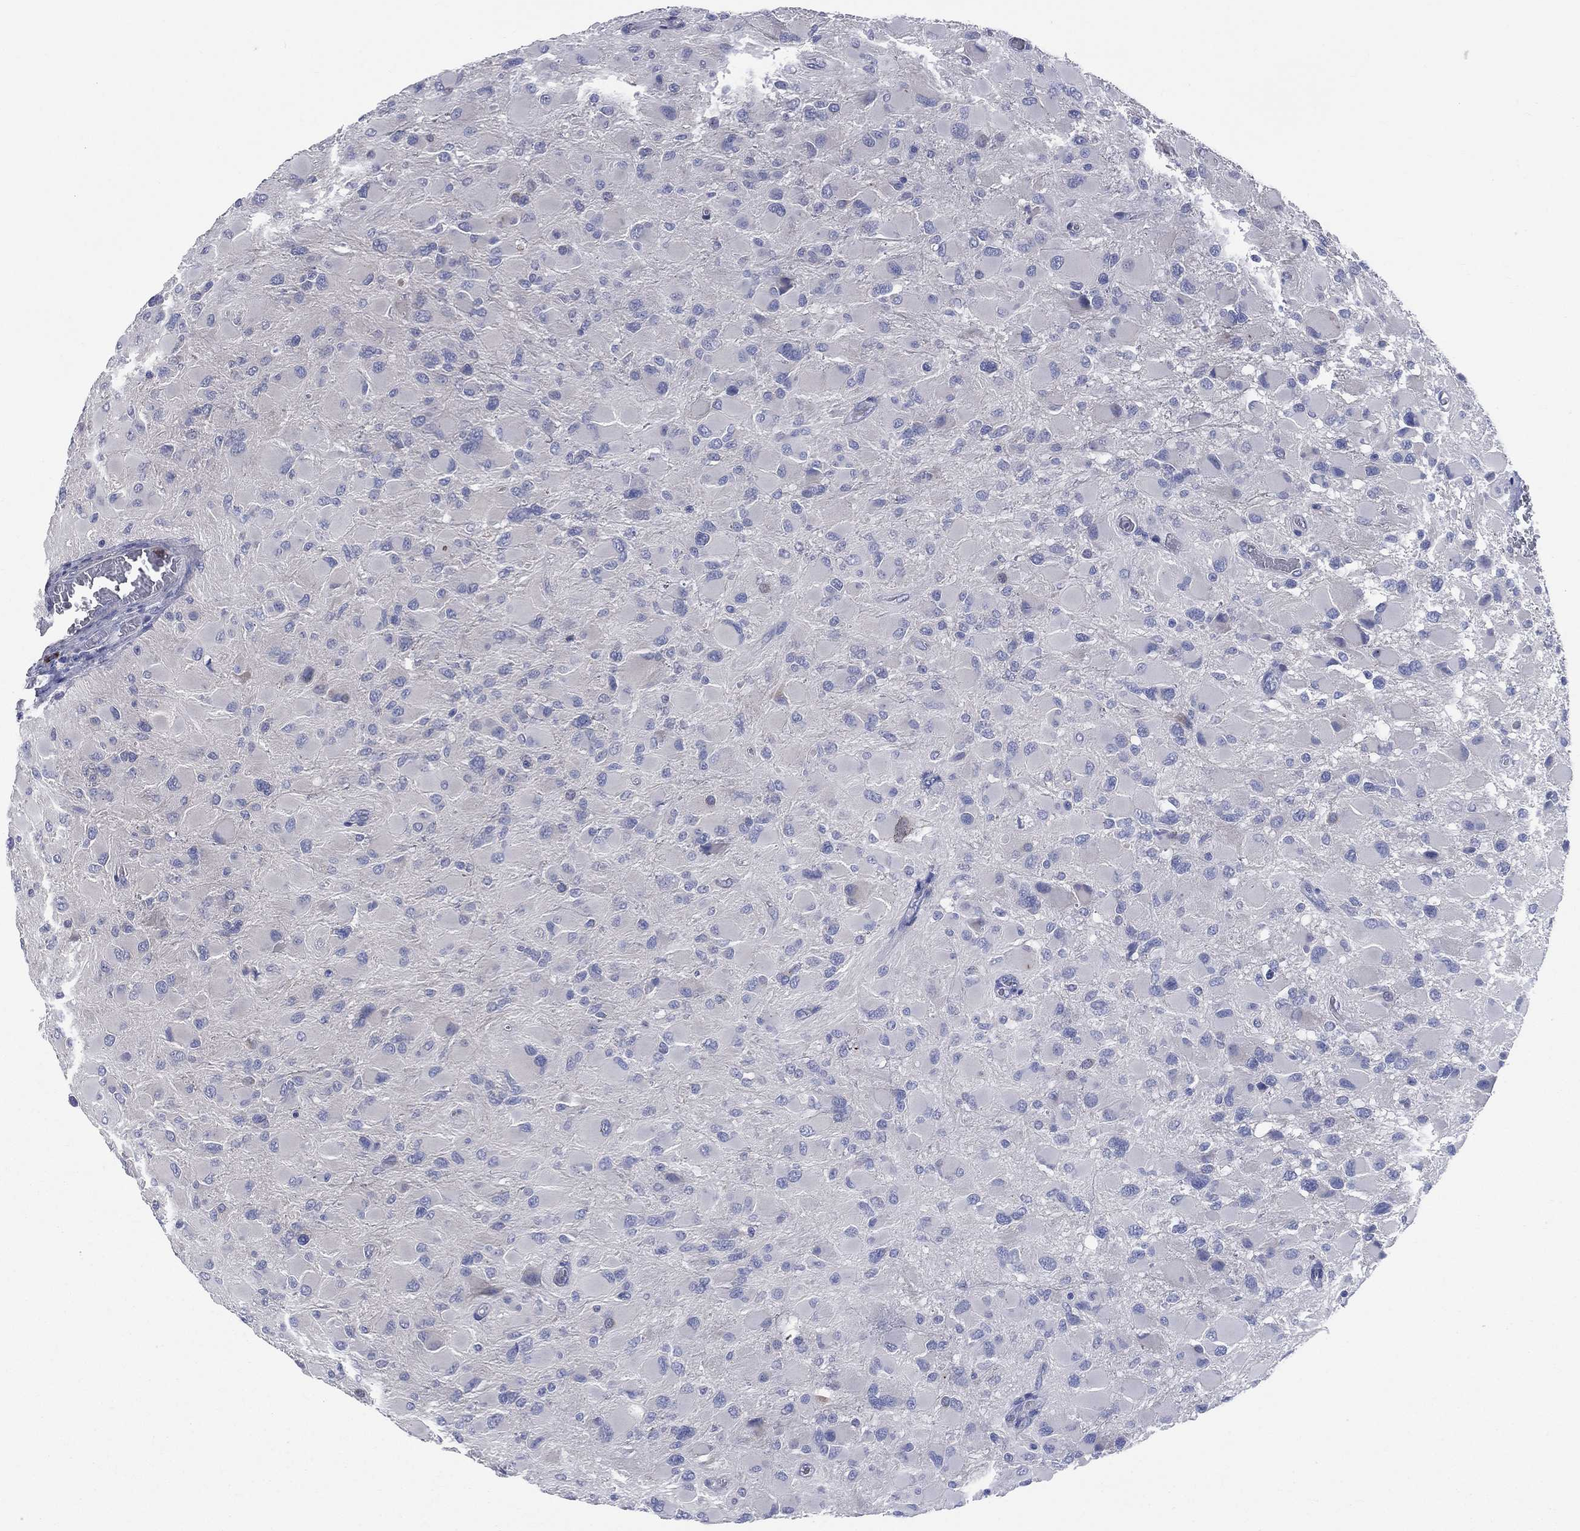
{"staining": {"intensity": "negative", "quantity": "none", "location": "none"}, "tissue": "glioma", "cell_type": "Tumor cells", "image_type": "cancer", "snomed": [{"axis": "morphology", "description": "Glioma, malignant, High grade"}, {"axis": "topography", "description": "Cerebral cortex"}], "caption": "An immunohistochemistry (IHC) micrograph of glioma is shown. There is no staining in tumor cells of glioma.", "gene": "CCDC159", "patient": {"sex": "female", "age": 36}}